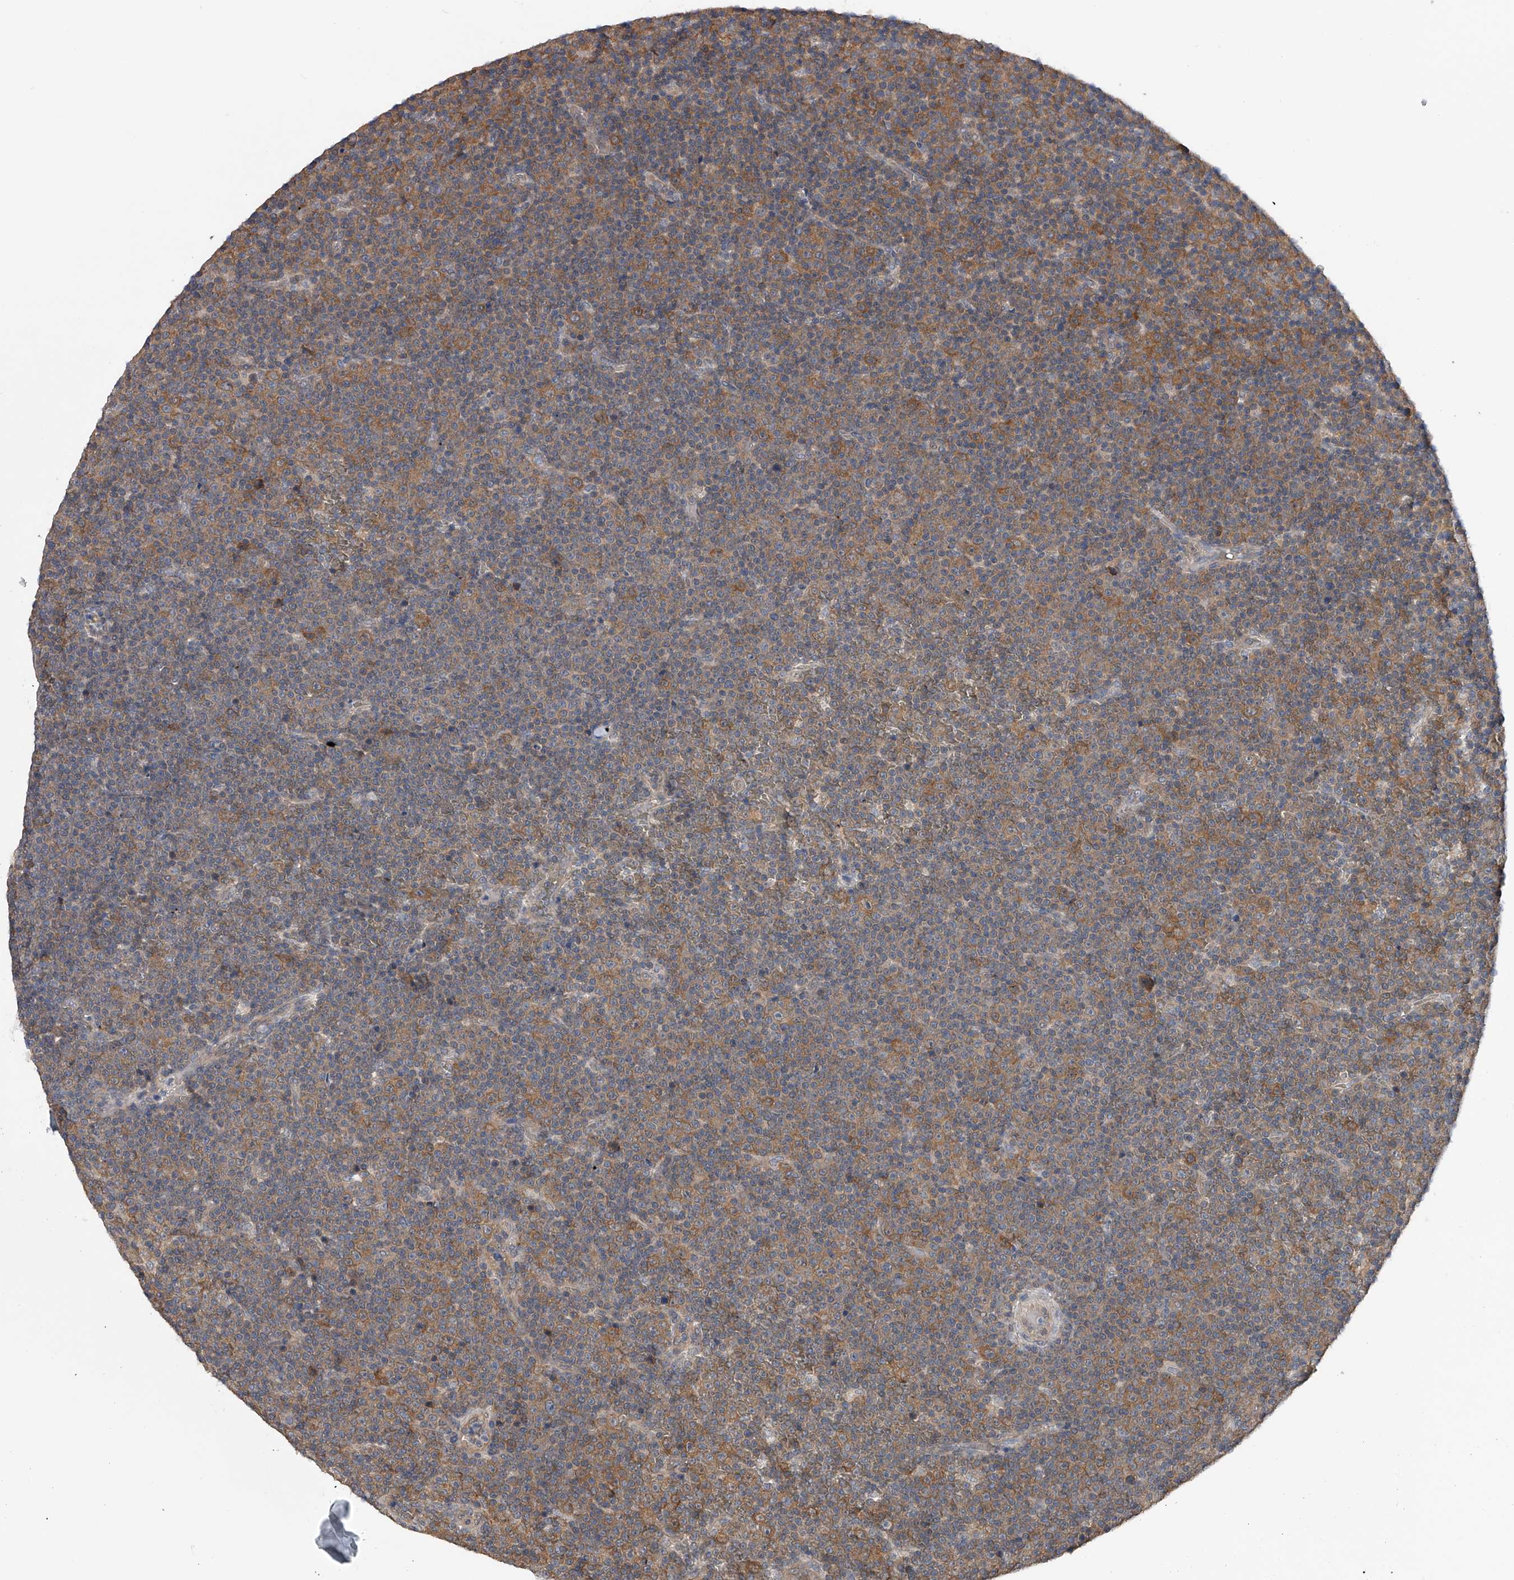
{"staining": {"intensity": "weak", "quantity": "25%-75%", "location": "cytoplasmic/membranous"}, "tissue": "lymphoma", "cell_type": "Tumor cells", "image_type": "cancer", "snomed": [{"axis": "morphology", "description": "Malignant lymphoma, non-Hodgkin's type, Low grade"}, {"axis": "topography", "description": "Lymph node"}], "caption": "Protein staining exhibits weak cytoplasmic/membranous expression in about 25%-75% of tumor cells in low-grade malignant lymphoma, non-Hodgkin's type.", "gene": "CFAP298", "patient": {"sex": "female", "age": 67}}